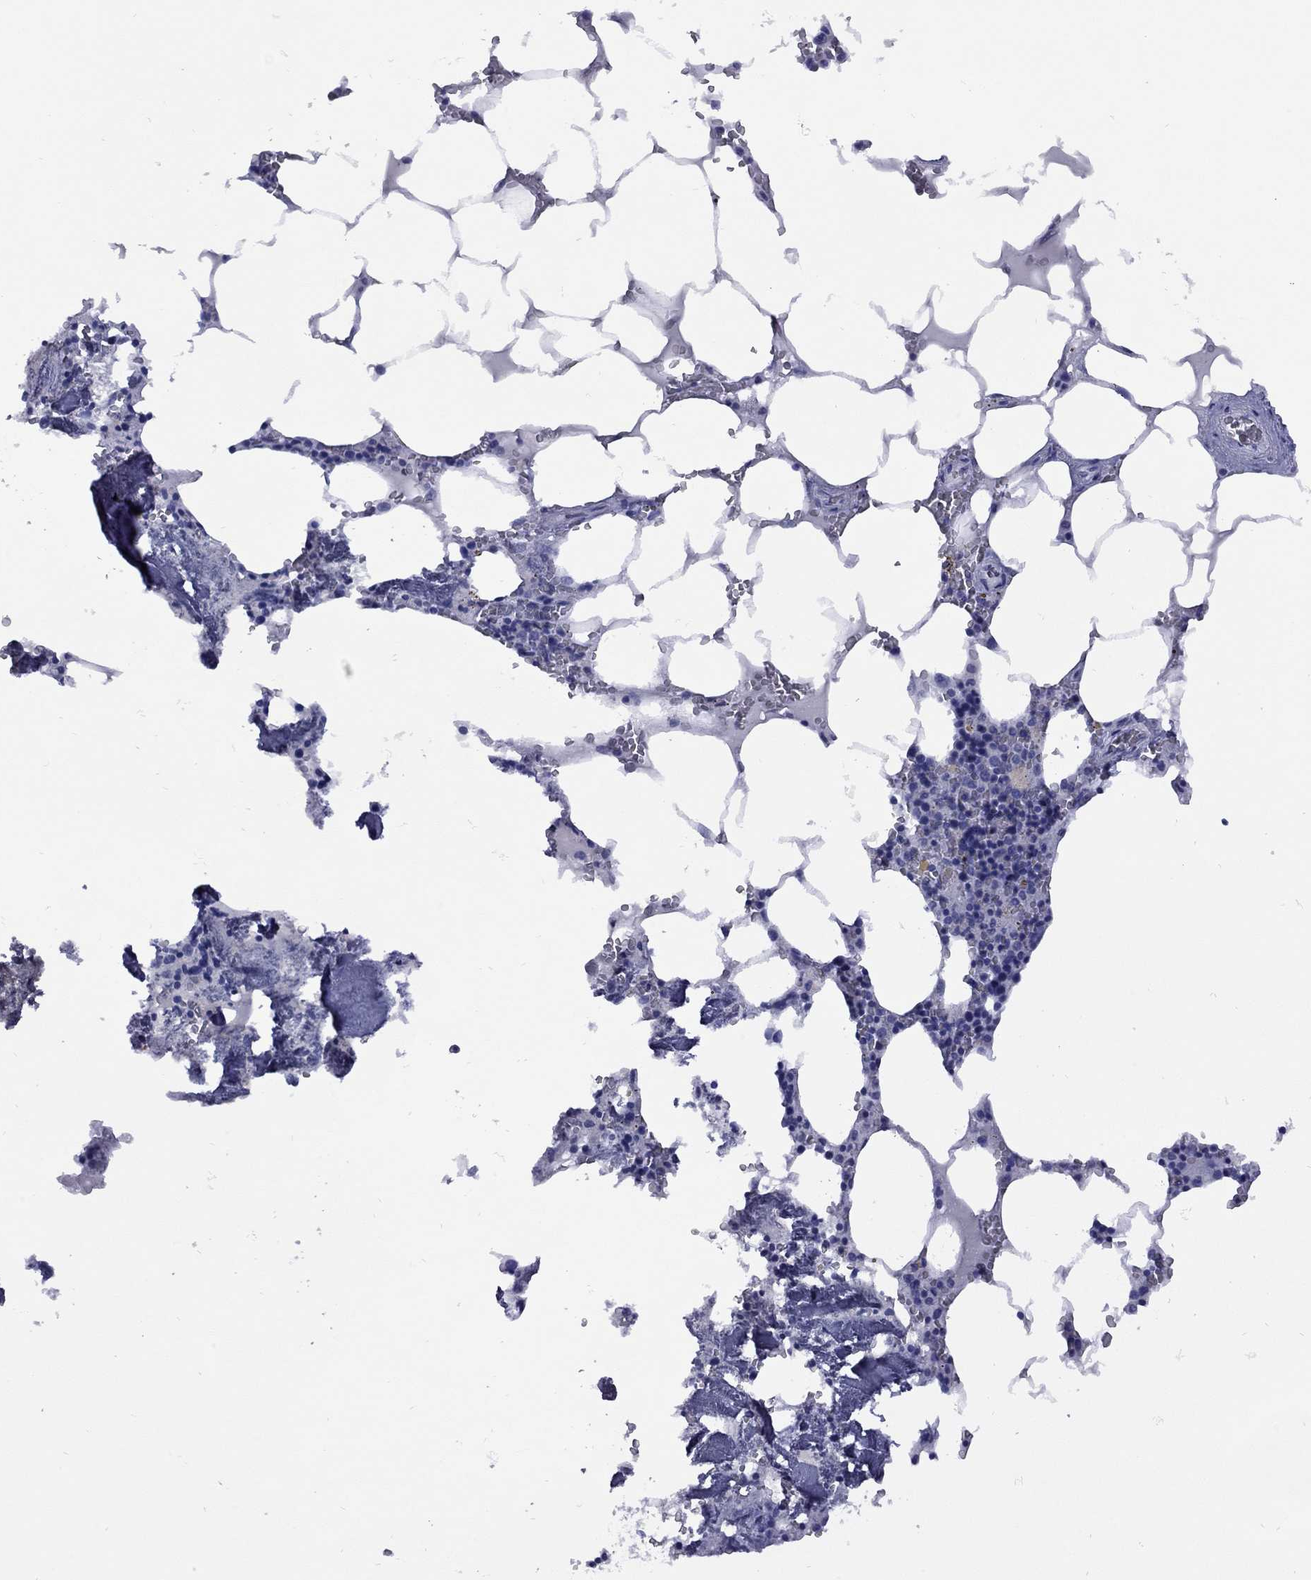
{"staining": {"intensity": "negative", "quantity": "none", "location": "none"}, "tissue": "bone marrow", "cell_type": "Hematopoietic cells", "image_type": "normal", "snomed": [{"axis": "morphology", "description": "Normal tissue, NOS"}, {"axis": "topography", "description": "Bone marrow"}], "caption": "DAB immunohistochemical staining of normal human bone marrow demonstrates no significant staining in hematopoietic cells.", "gene": "EPPIN", "patient": {"sex": "female", "age": 64}}